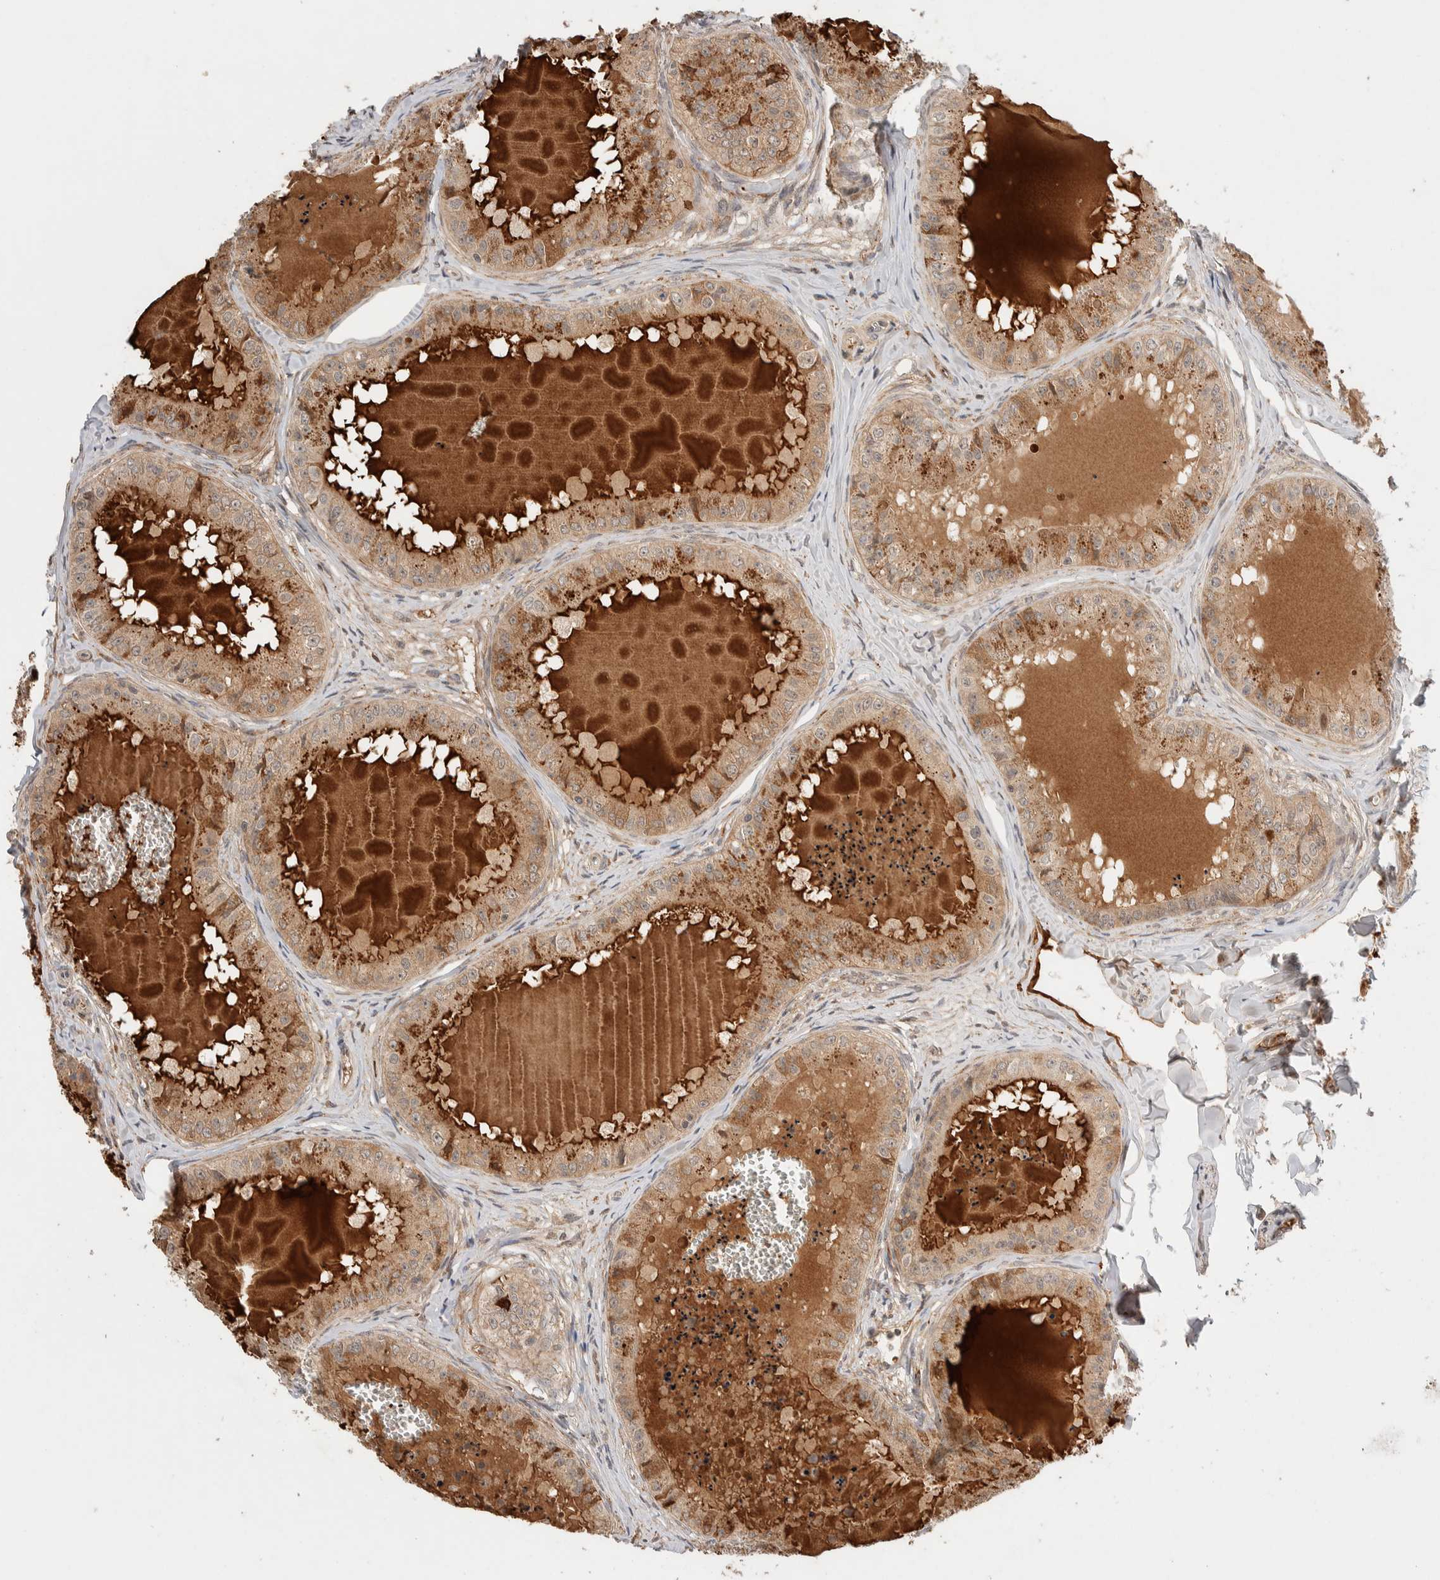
{"staining": {"intensity": "moderate", "quantity": ">75%", "location": "cytoplasmic/membranous"}, "tissue": "epididymis", "cell_type": "Glandular cells", "image_type": "normal", "snomed": [{"axis": "morphology", "description": "Normal tissue, NOS"}, {"axis": "topography", "description": "Epididymis"}], "caption": "Glandular cells demonstrate moderate cytoplasmic/membranous staining in approximately >75% of cells in benign epididymis. (brown staining indicates protein expression, while blue staining denotes nuclei).", "gene": "CASK", "patient": {"sex": "male", "age": 31}}